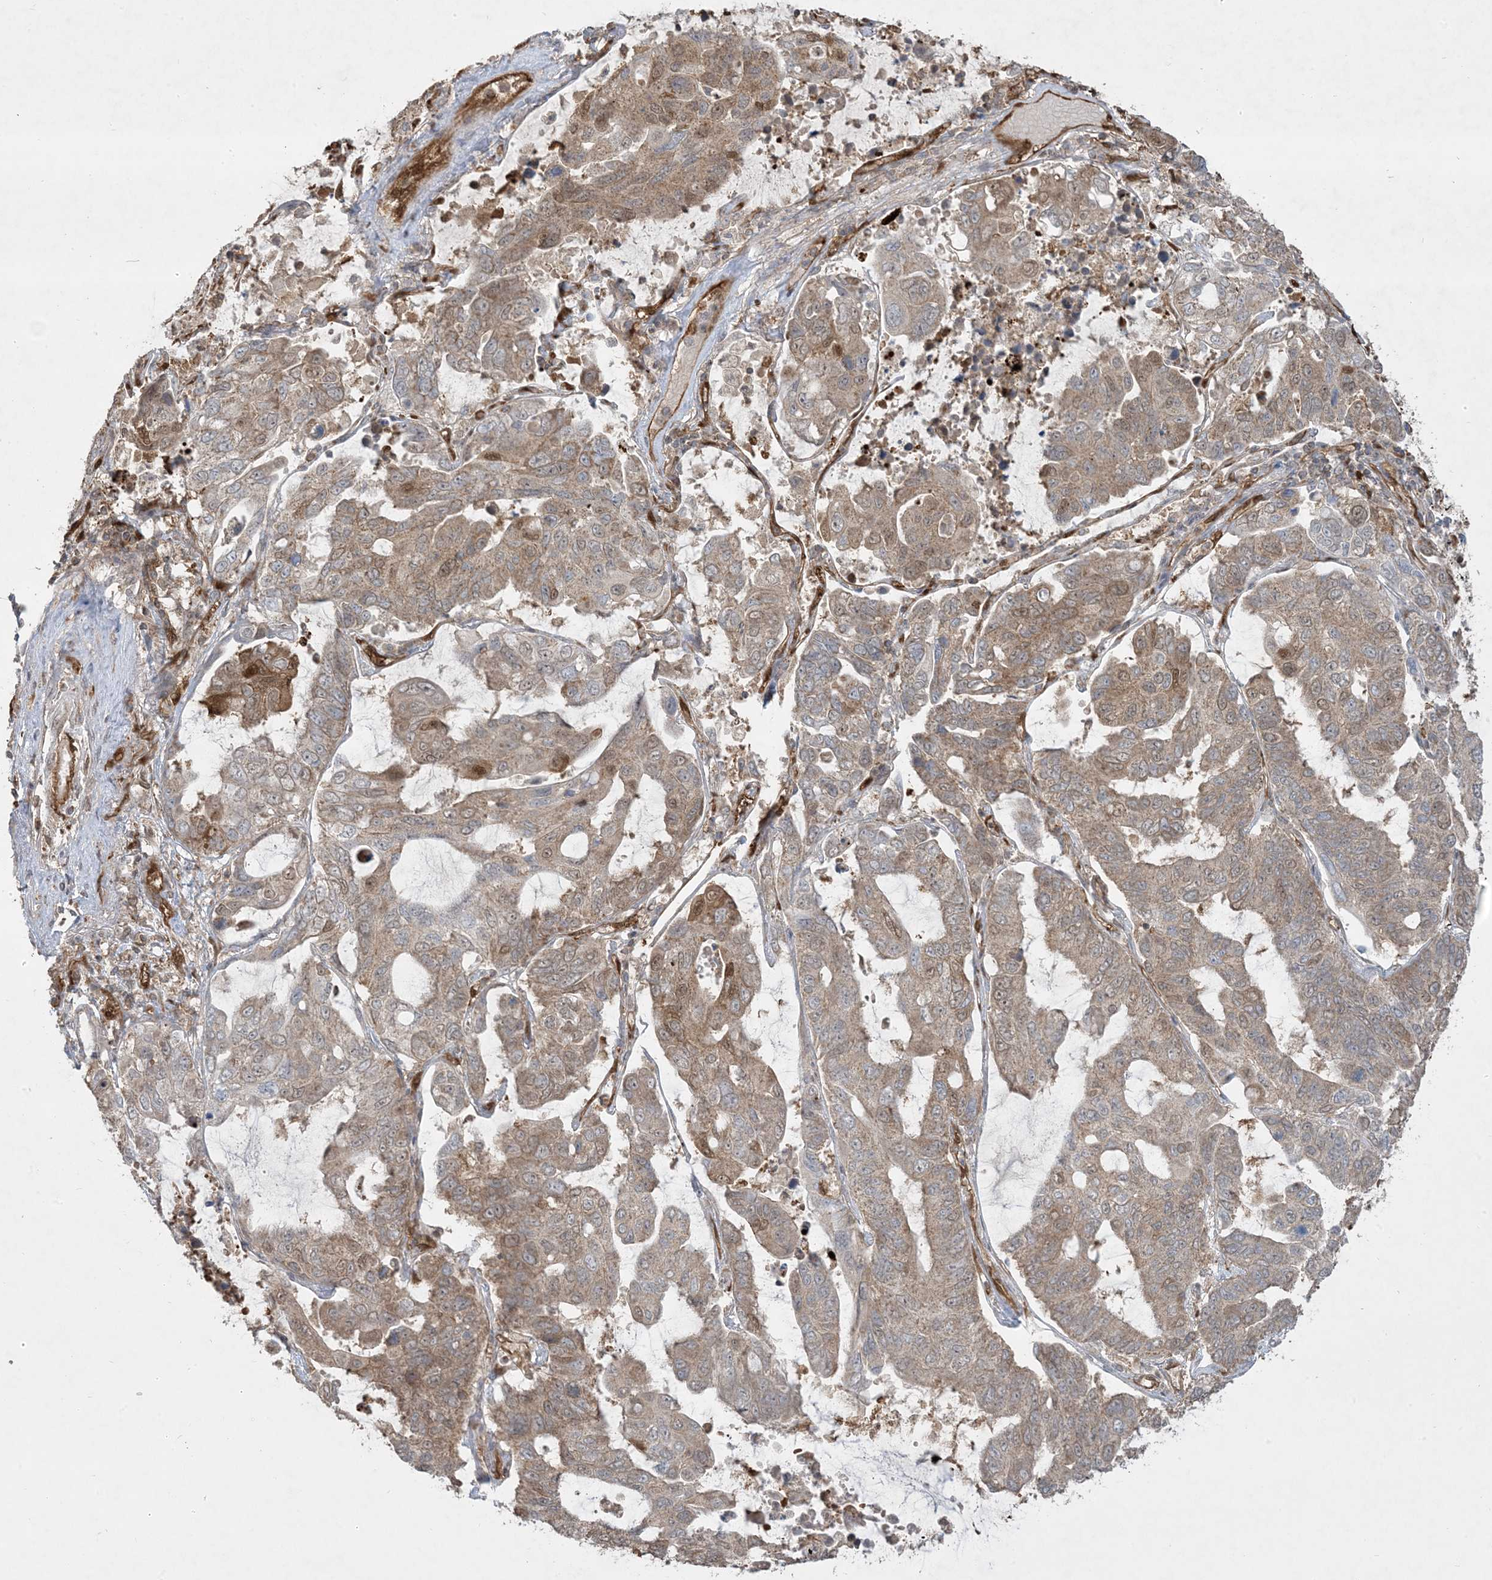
{"staining": {"intensity": "moderate", "quantity": ">75%", "location": "cytoplasmic/membranous,nuclear"}, "tissue": "lung cancer", "cell_type": "Tumor cells", "image_type": "cancer", "snomed": [{"axis": "morphology", "description": "Adenocarcinoma, NOS"}, {"axis": "topography", "description": "Lung"}], "caption": "Immunohistochemical staining of human lung cancer (adenocarcinoma) demonstrates medium levels of moderate cytoplasmic/membranous and nuclear expression in about >75% of tumor cells. The staining was performed using DAB, with brown indicating positive protein expression. Nuclei are stained blue with hematoxylin.", "gene": "PPM1F", "patient": {"sex": "male", "age": 64}}